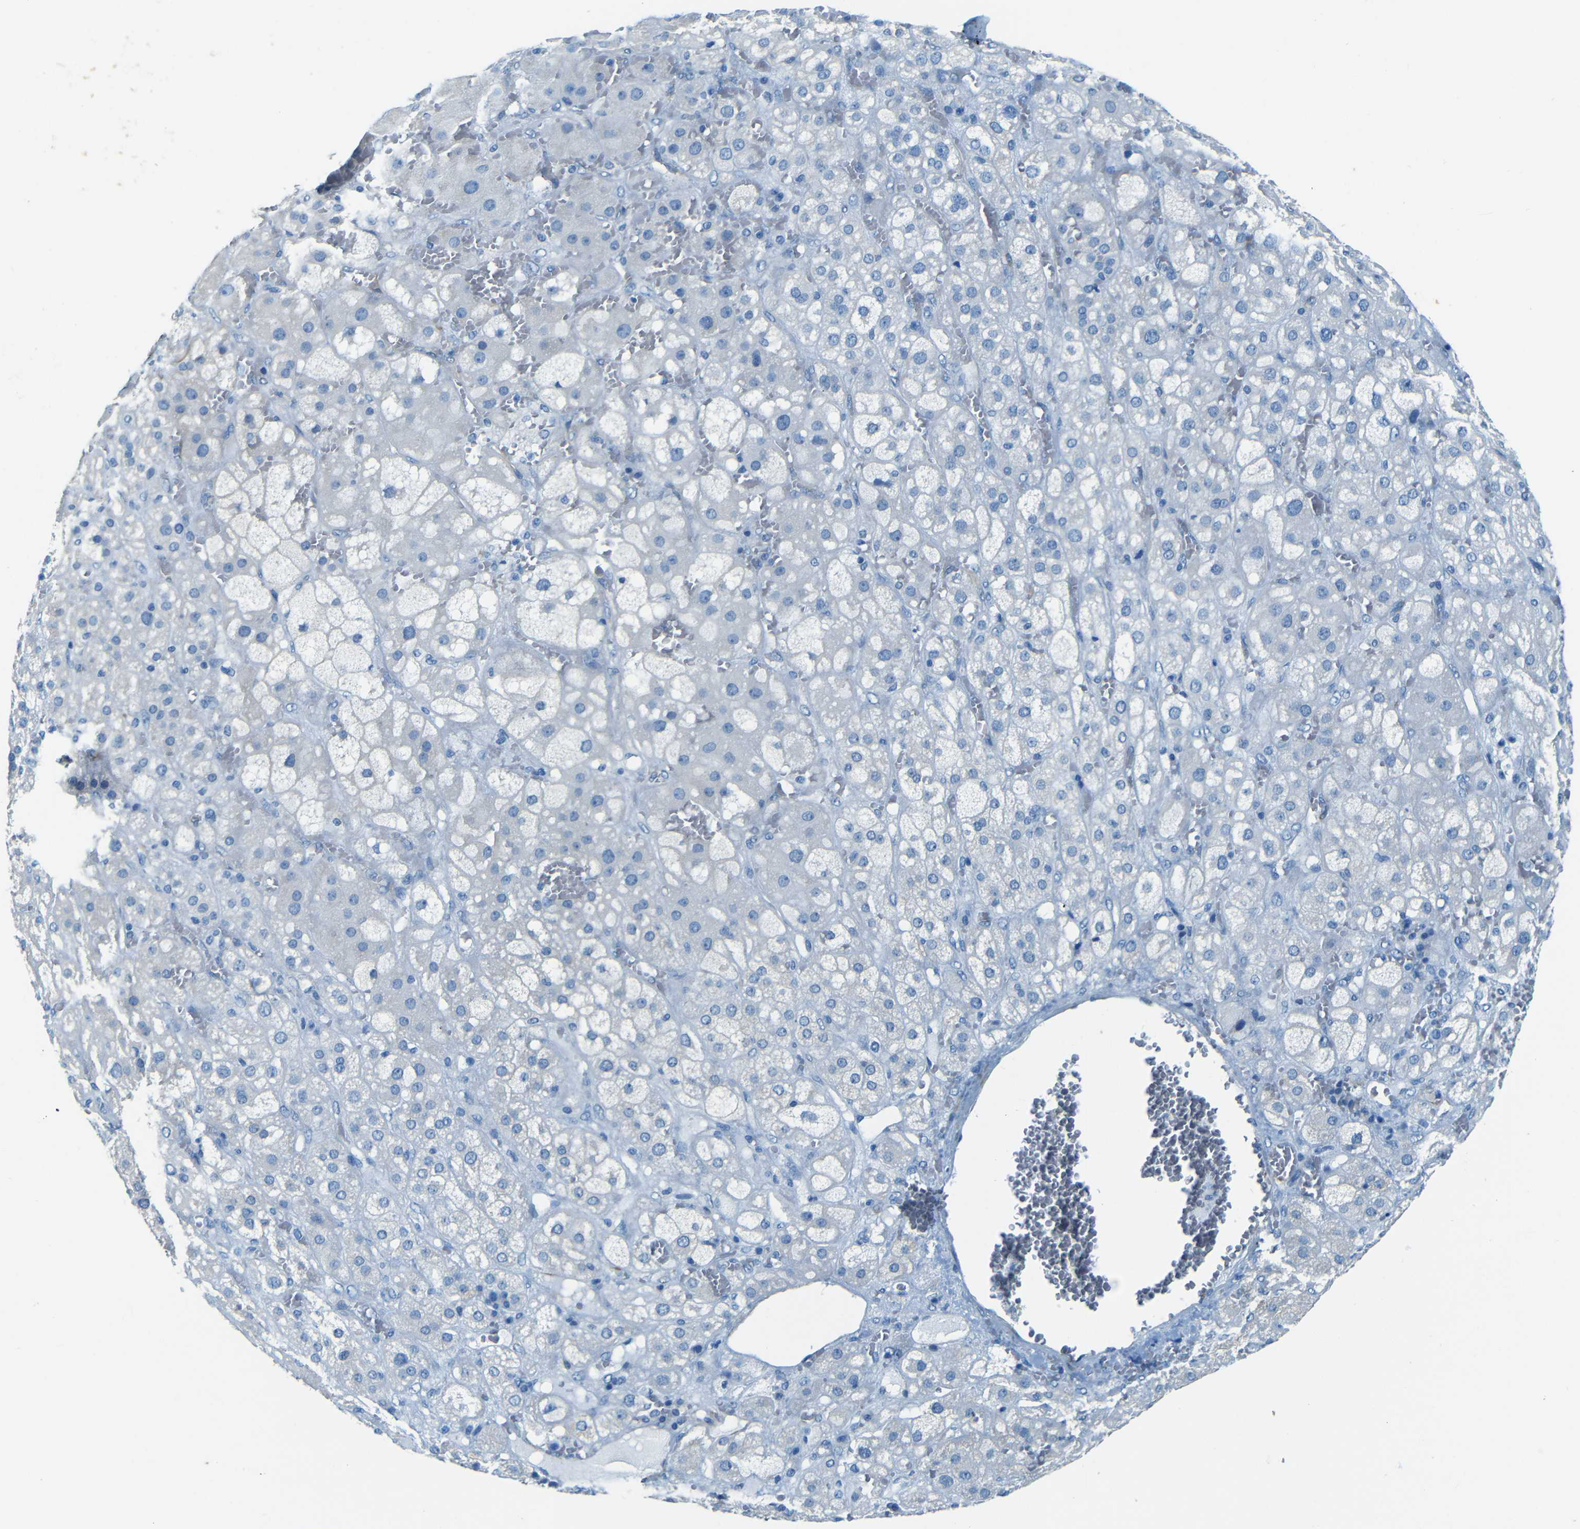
{"staining": {"intensity": "negative", "quantity": "none", "location": "none"}, "tissue": "adrenal gland", "cell_type": "Glandular cells", "image_type": "normal", "snomed": [{"axis": "morphology", "description": "Normal tissue, NOS"}, {"axis": "topography", "description": "Adrenal gland"}], "caption": "High power microscopy micrograph of an immunohistochemistry (IHC) photomicrograph of normal adrenal gland, revealing no significant positivity in glandular cells. (DAB (3,3'-diaminobenzidine) immunohistochemistry (IHC) with hematoxylin counter stain).", "gene": "MAP2", "patient": {"sex": "female", "age": 47}}